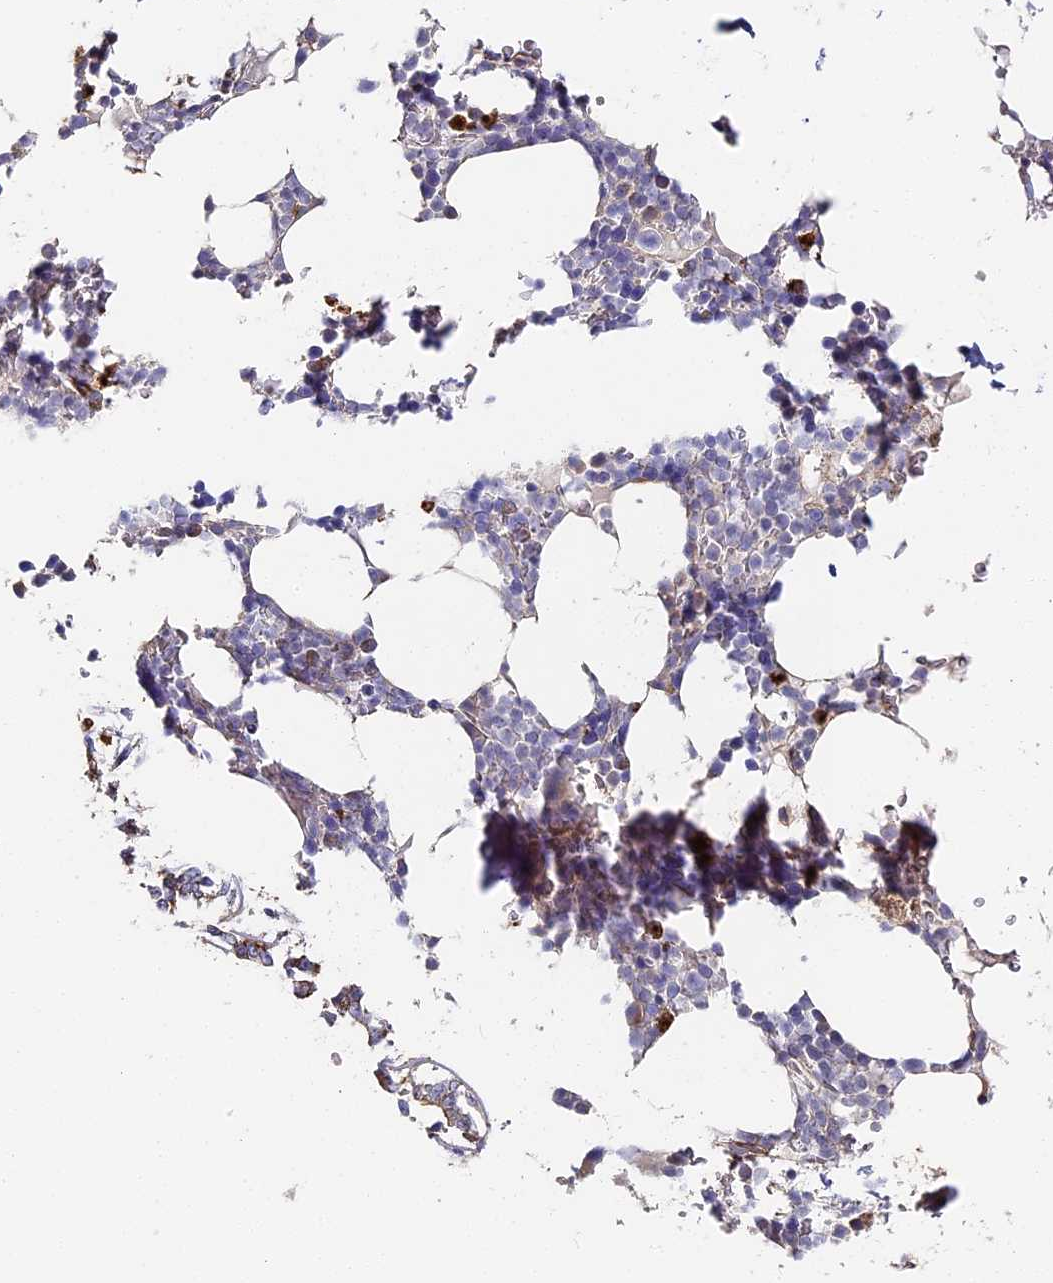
{"staining": {"intensity": "strong", "quantity": "<25%", "location": "cytoplasmic/membranous"}, "tissue": "bone marrow", "cell_type": "Hematopoietic cells", "image_type": "normal", "snomed": [{"axis": "morphology", "description": "Normal tissue, NOS"}, {"axis": "topography", "description": "Bone marrow"}], "caption": "Hematopoietic cells reveal strong cytoplasmic/membranous staining in approximately <25% of cells in benign bone marrow.", "gene": "CCDC30", "patient": {"sex": "male", "age": 58}}